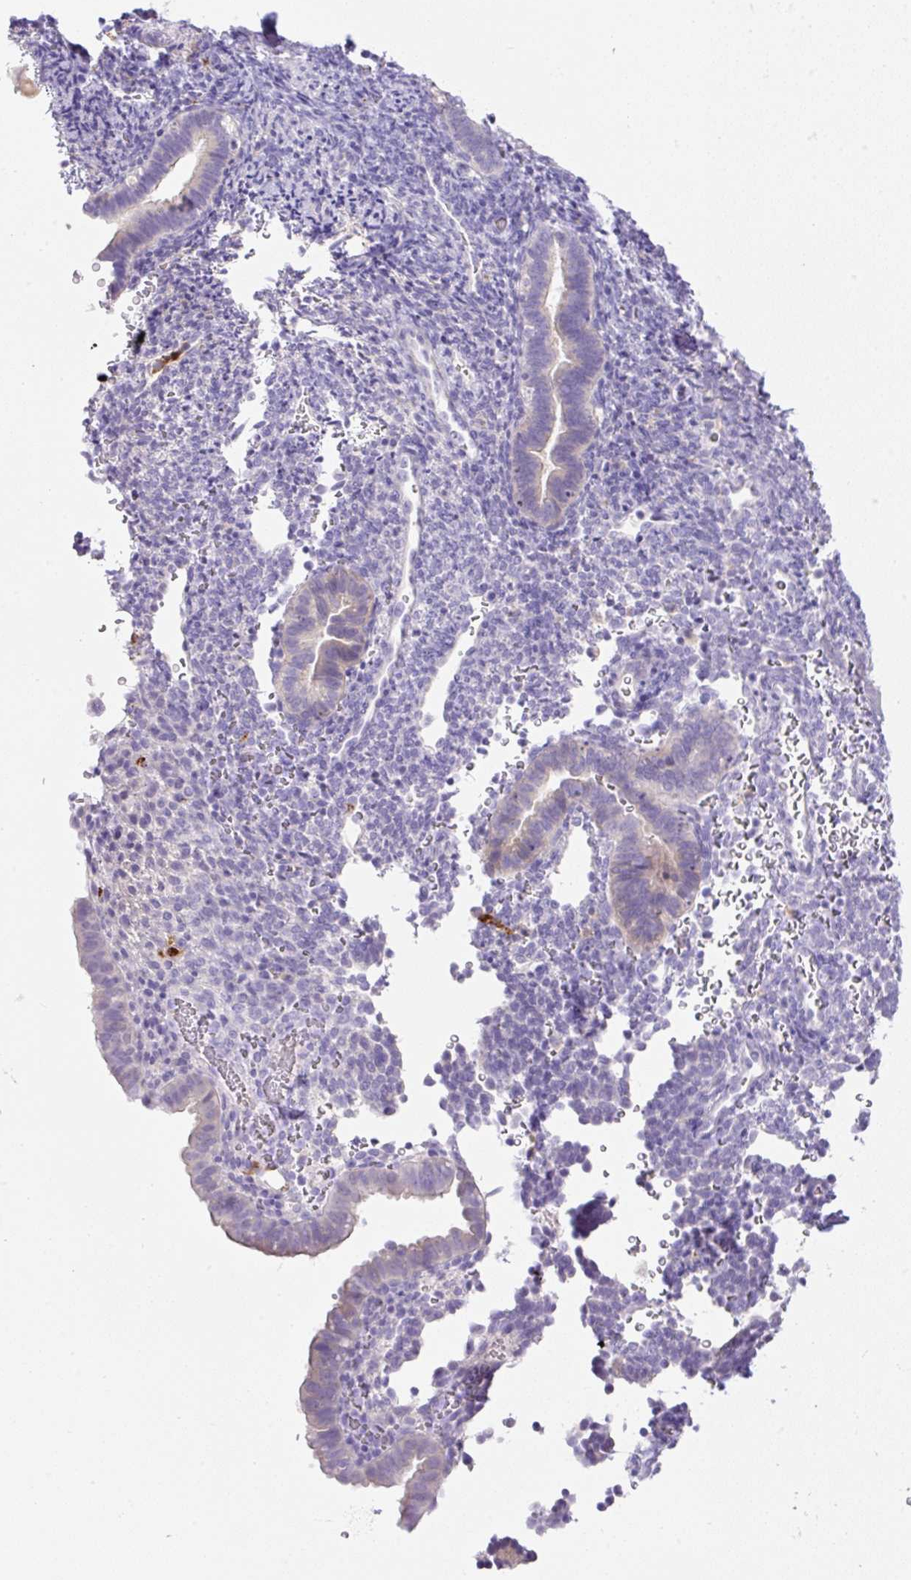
{"staining": {"intensity": "moderate", "quantity": "<25%", "location": "cytoplasmic/membranous"}, "tissue": "endometrium", "cell_type": "Cells in endometrial stroma", "image_type": "normal", "snomed": [{"axis": "morphology", "description": "Normal tissue, NOS"}, {"axis": "topography", "description": "Endometrium"}], "caption": "Endometrium stained with DAB immunohistochemistry shows low levels of moderate cytoplasmic/membranous expression in approximately <25% of cells in endometrial stroma.", "gene": "TDRD15", "patient": {"sex": "female", "age": 34}}